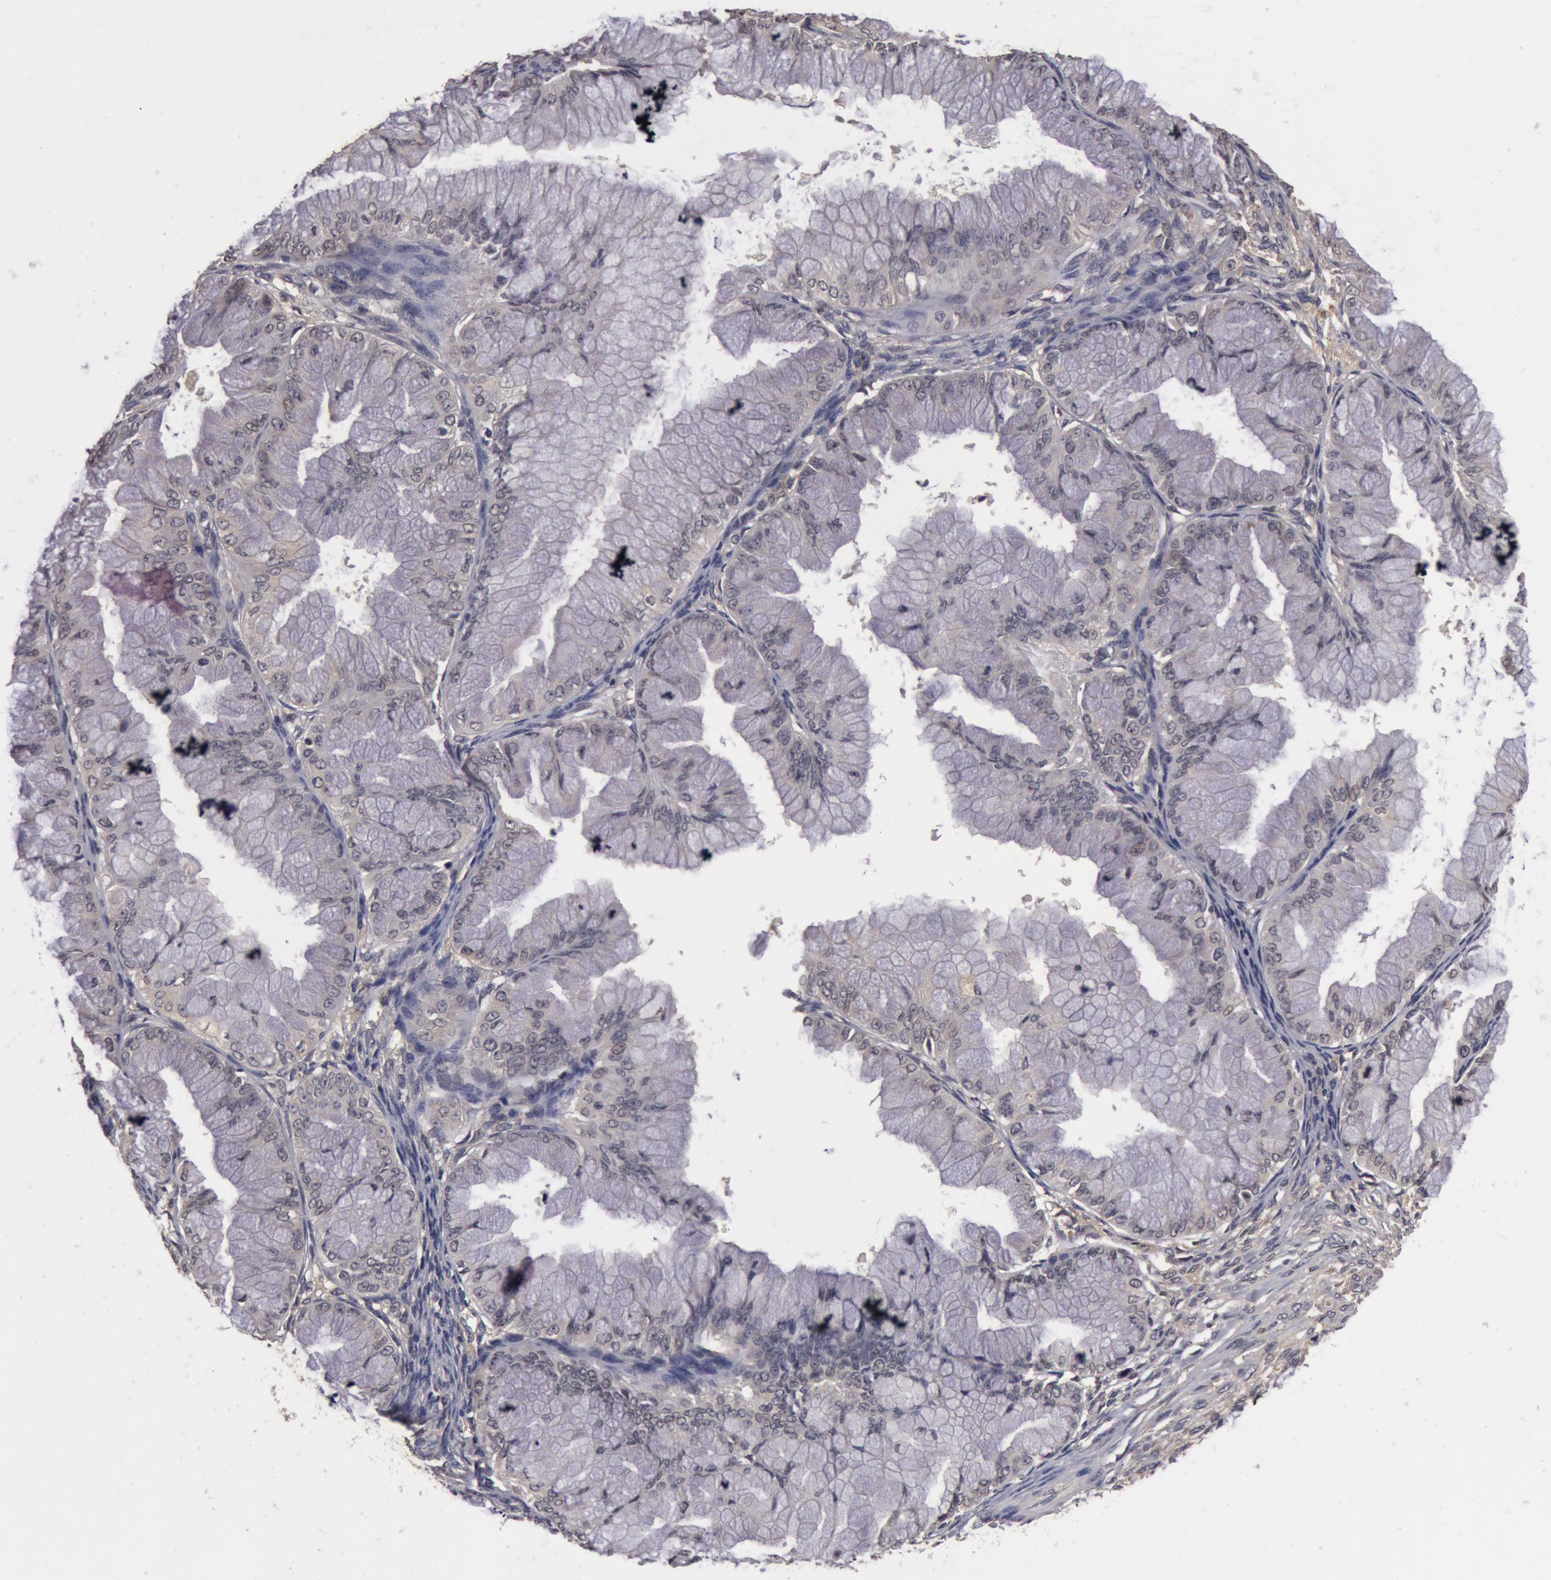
{"staining": {"intensity": "weak", "quantity": ">75%", "location": "cytoplasmic/membranous"}, "tissue": "ovarian cancer", "cell_type": "Tumor cells", "image_type": "cancer", "snomed": [{"axis": "morphology", "description": "Cystadenocarcinoma, mucinous, NOS"}, {"axis": "topography", "description": "Ovary"}], "caption": "This is an image of immunohistochemistry (IHC) staining of mucinous cystadenocarcinoma (ovarian), which shows weak staining in the cytoplasmic/membranous of tumor cells.", "gene": "BCHE", "patient": {"sex": "female", "age": 63}}